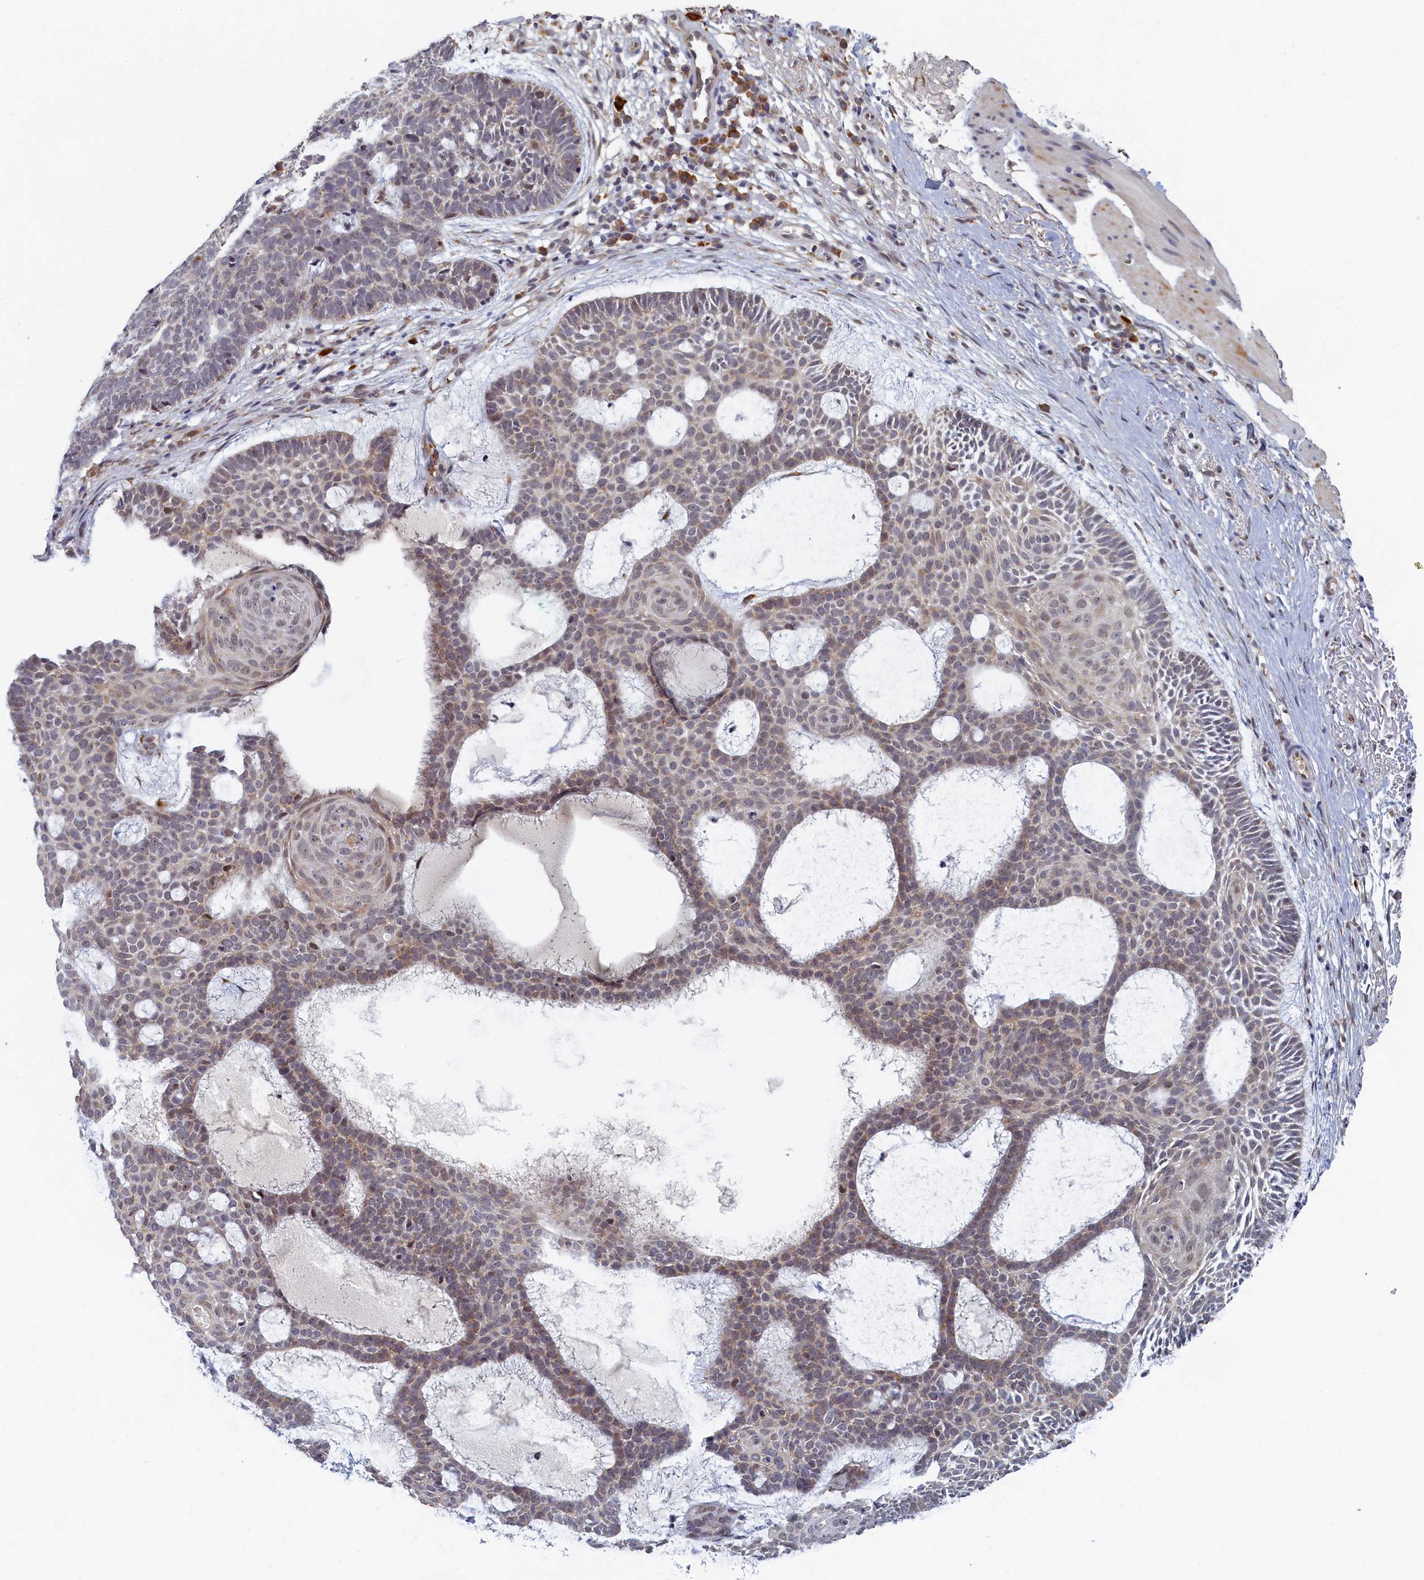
{"staining": {"intensity": "weak", "quantity": "25%-75%", "location": "cytoplasmic/membranous"}, "tissue": "skin cancer", "cell_type": "Tumor cells", "image_type": "cancer", "snomed": [{"axis": "morphology", "description": "Basal cell carcinoma"}, {"axis": "topography", "description": "Skin"}], "caption": "This is an image of IHC staining of basal cell carcinoma (skin), which shows weak positivity in the cytoplasmic/membranous of tumor cells.", "gene": "DNAJC17", "patient": {"sex": "male", "age": 85}}